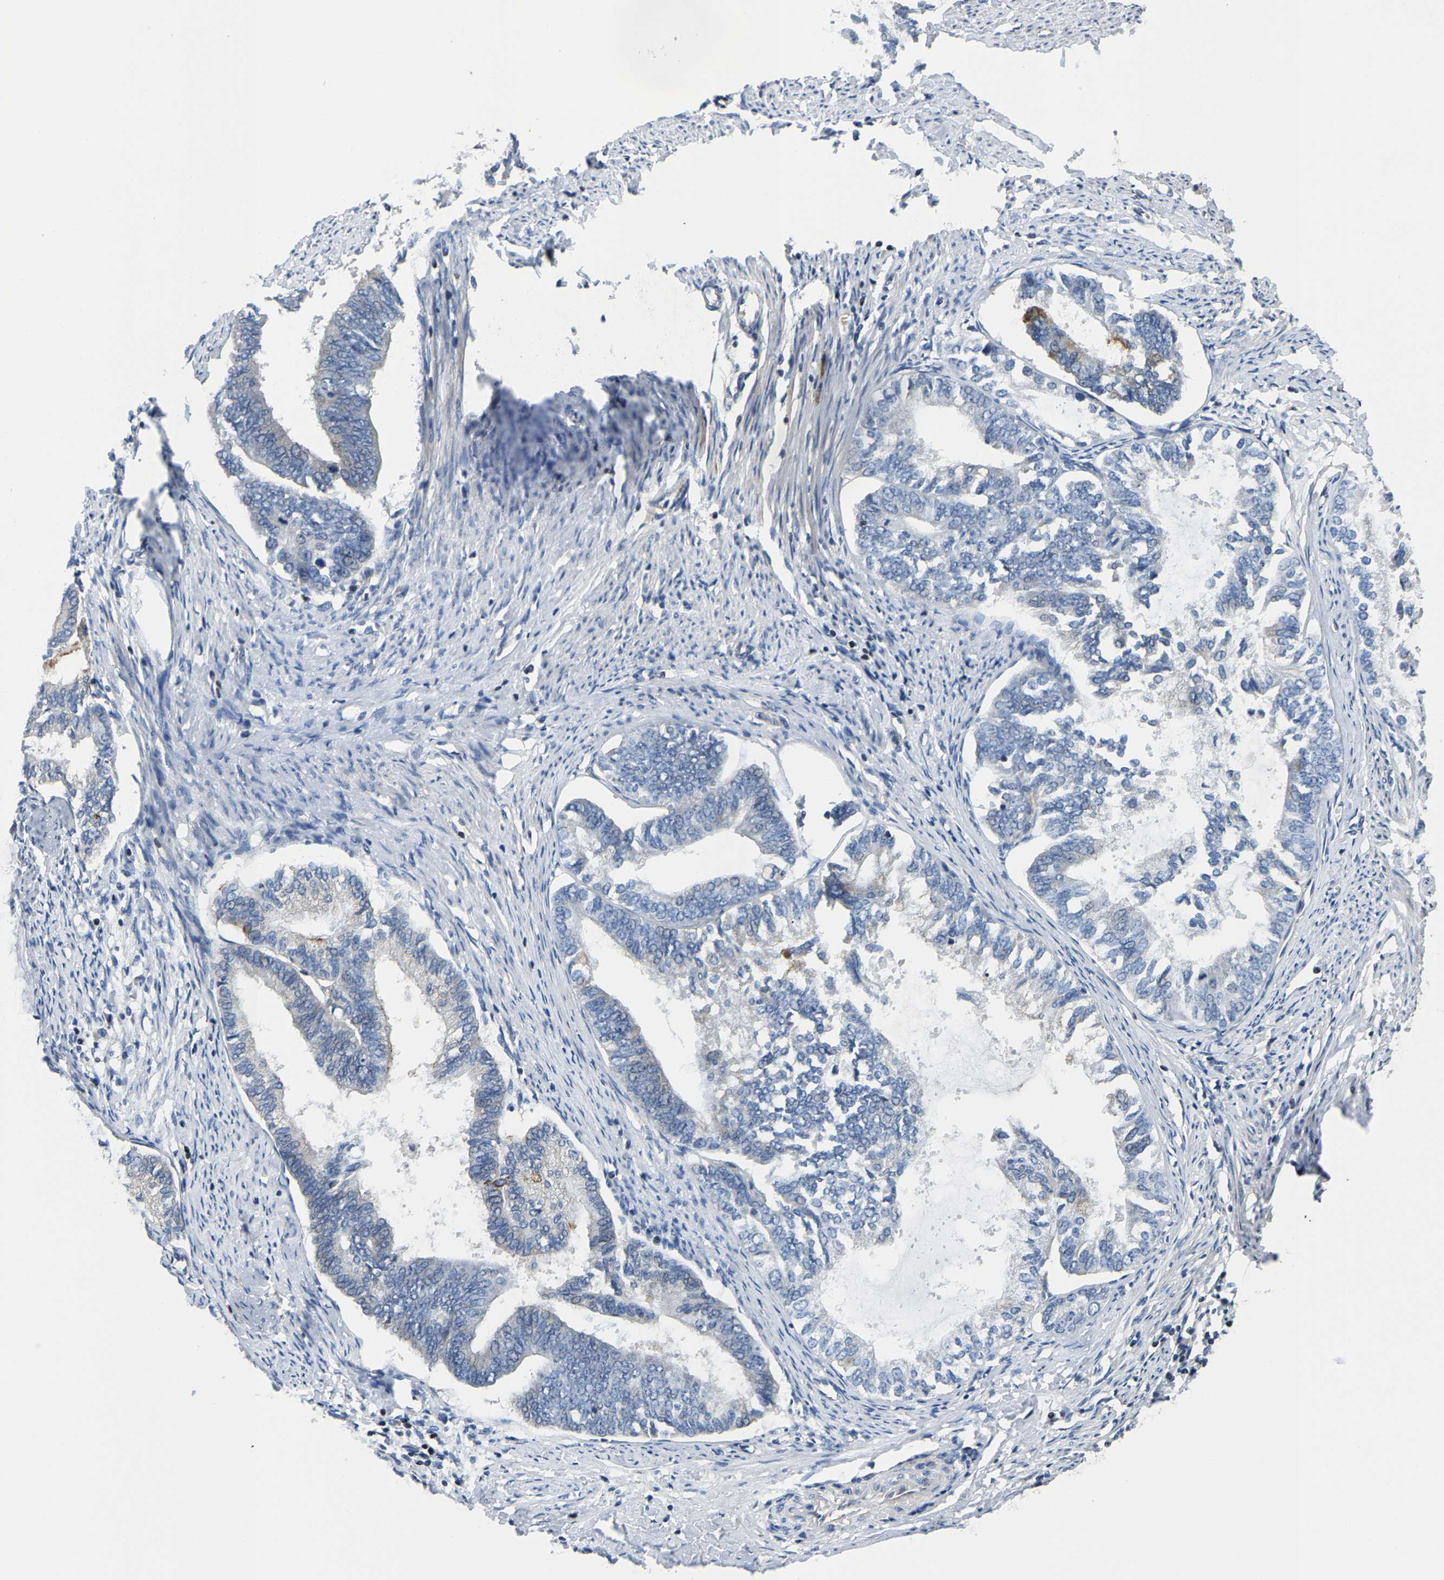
{"staining": {"intensity": "negative", "quantity": "none", "location": "none"}, "tissue": "endometrial cancer", "cell_type": "Tumor cells", "image_type": "cancer", "snomed": [{"axis": "morphology", "description": "Adenocarcinoma, NOS"}, {"axis": "topography", "description": "Endometrium"}], "caption": "The histopathology image reveals no significant positivity in tumor cells of endometrial cancer. (DAB (3,3'-diaminobenzidine) immunohistochemistry (IHC) visualized using brightfield microscopy, high magnification).", "gene": "AGBL3", "patient": {"sex": "female", "age": 86}}